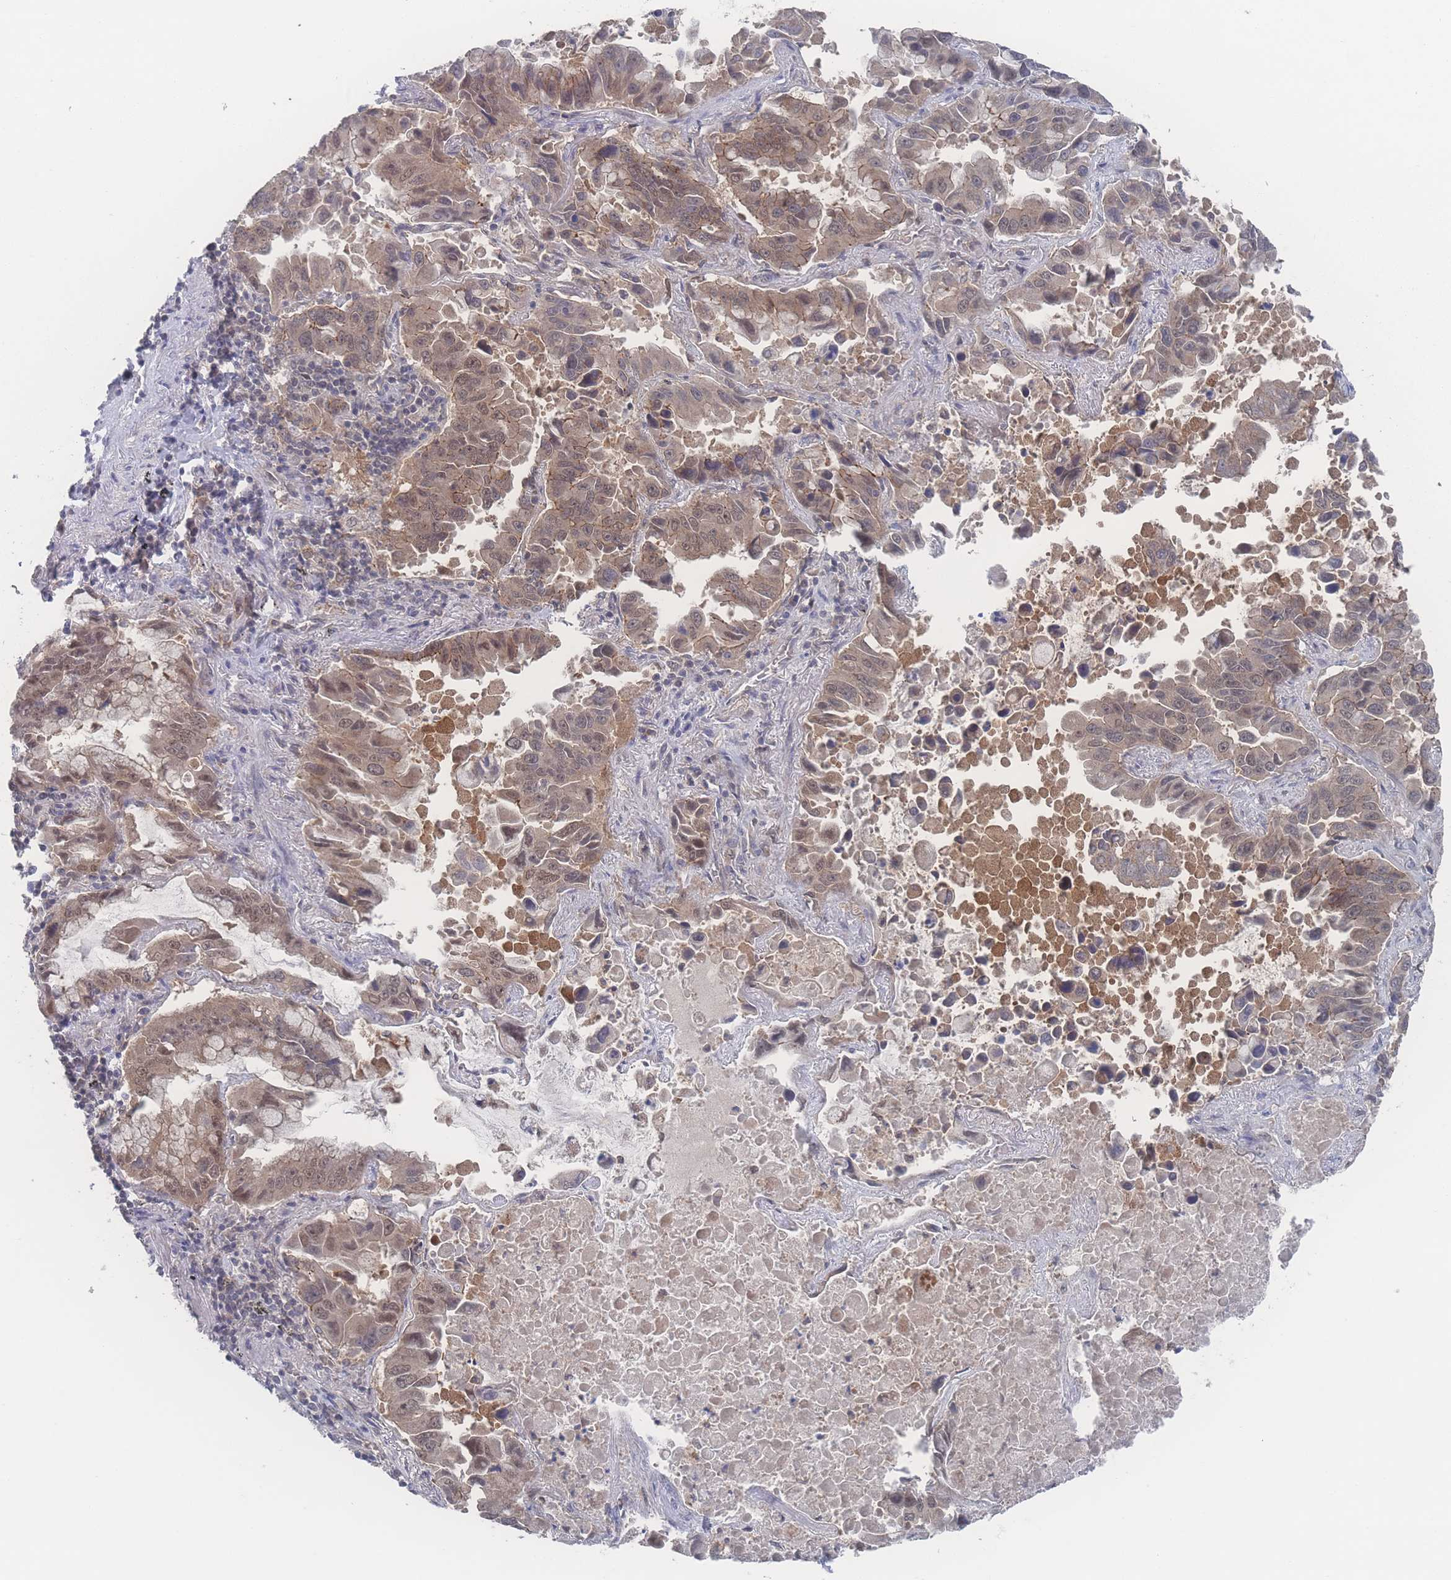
{"staining": {"intensity": "weak", "quantity": "25%-75%", "location": "cytoplasmic/membranous,nuclear"}, "tissue": "lung cancer", "cell_type": "Tumor cells", "image_type": "cancer", "snomed": [{"axis": "morphology", "description": "Adenocarcinoma, NOS"}, {"axis": "topography", "description": "Lung"}], "caption": "Protein expression analysis of human lung cancer (adenocarcinoma) reveals weak cytoplasmic/membranous and nuclear staining in about 25%-75% of tumor cells.", "gene": "NBEAL1", "patient": {"sex": "male", "age": 64}}